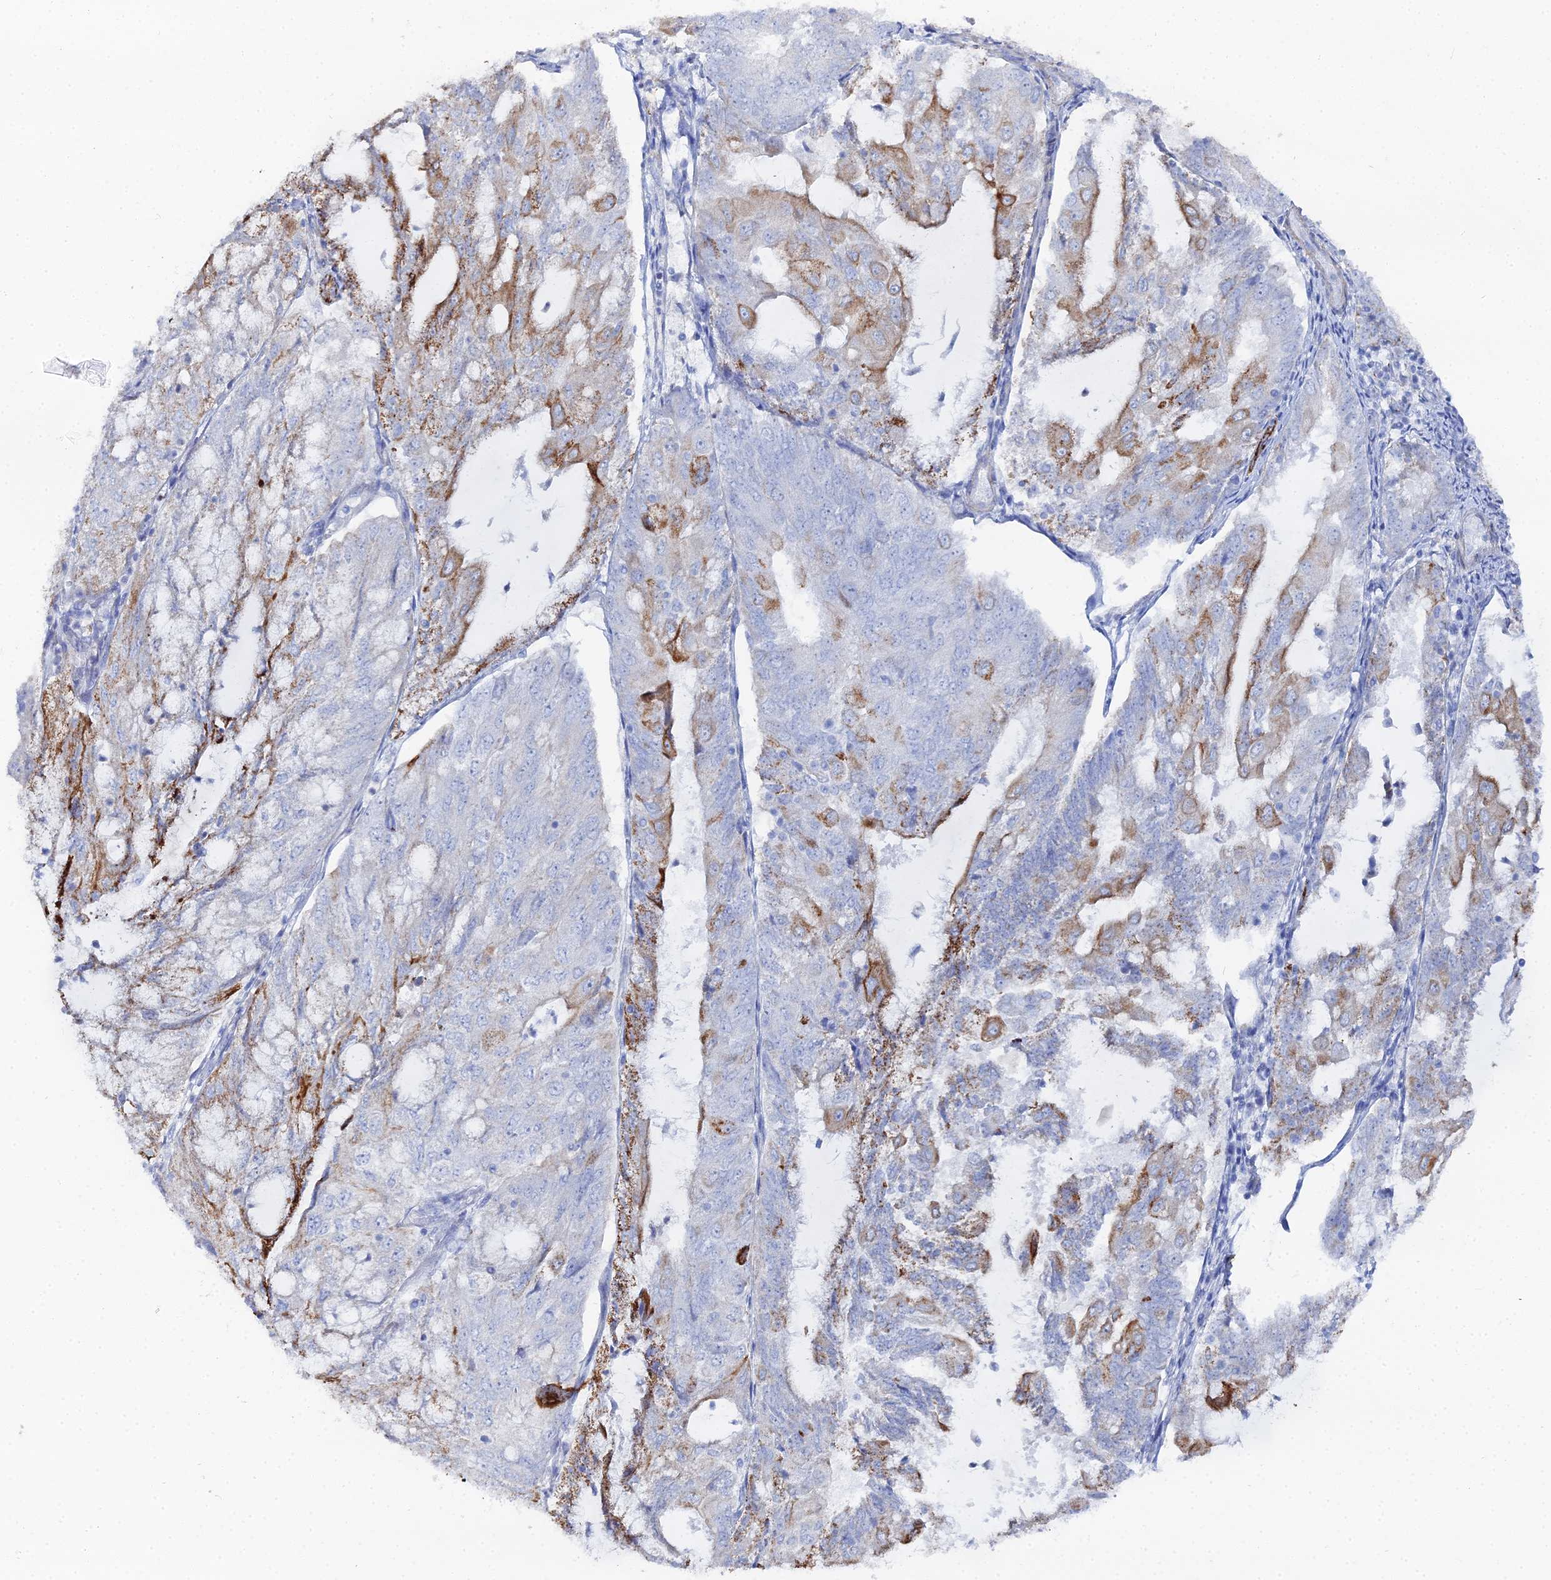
{"staining": {"intensity": "moderate", "quantity": "<25%", "location": "cytoplasmic/membranous"}, "tissue": "endometrial cancer", "cell_type": "Tumor cells", "image_type": "cancer", "snomed": [{"axis": "morphology", "description": "Adenocarcinoma, NOS"}, {"axis": "topography", "description": "Endometrium"}], "caption": "IHC image of human endometrial cancer stained for a protein (brown), which shows low levels of moderate cytoplasmic/membranous staining in about <25% of tumor cells.", "gene": "DHX34", "patient": {"sex": "female", "age": 81}}